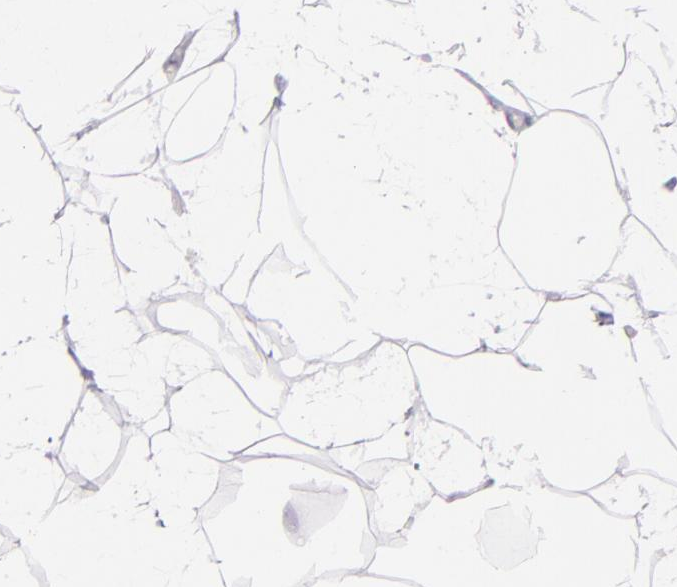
{"staining": {"intensity": "negative", "quantity": "none", "location": "none"}, "tissue": "adipose tissue", "cell_type": "Adipocytes", "image_type": "normal", "snomed": [{"axis": "morphology", "description": "Normal tissue, NOS"}, {"axis": "morphology", "description": "Duct carcinoma"}, {"axis": "topography", "description": "Breast"}, {"axis": "topography", "description": "Adipose tissue"}], "caption": "This is a photomicrograph of IHC staining of benign adipose tissue, which shows no positivity in adipocytes. (DAB (3,3'-diaminobenzidine) IHC visualized using brightfield microscopy, high magnification).", "gene": "MCM3", "patient": {"sex": "female", "age": 37}}